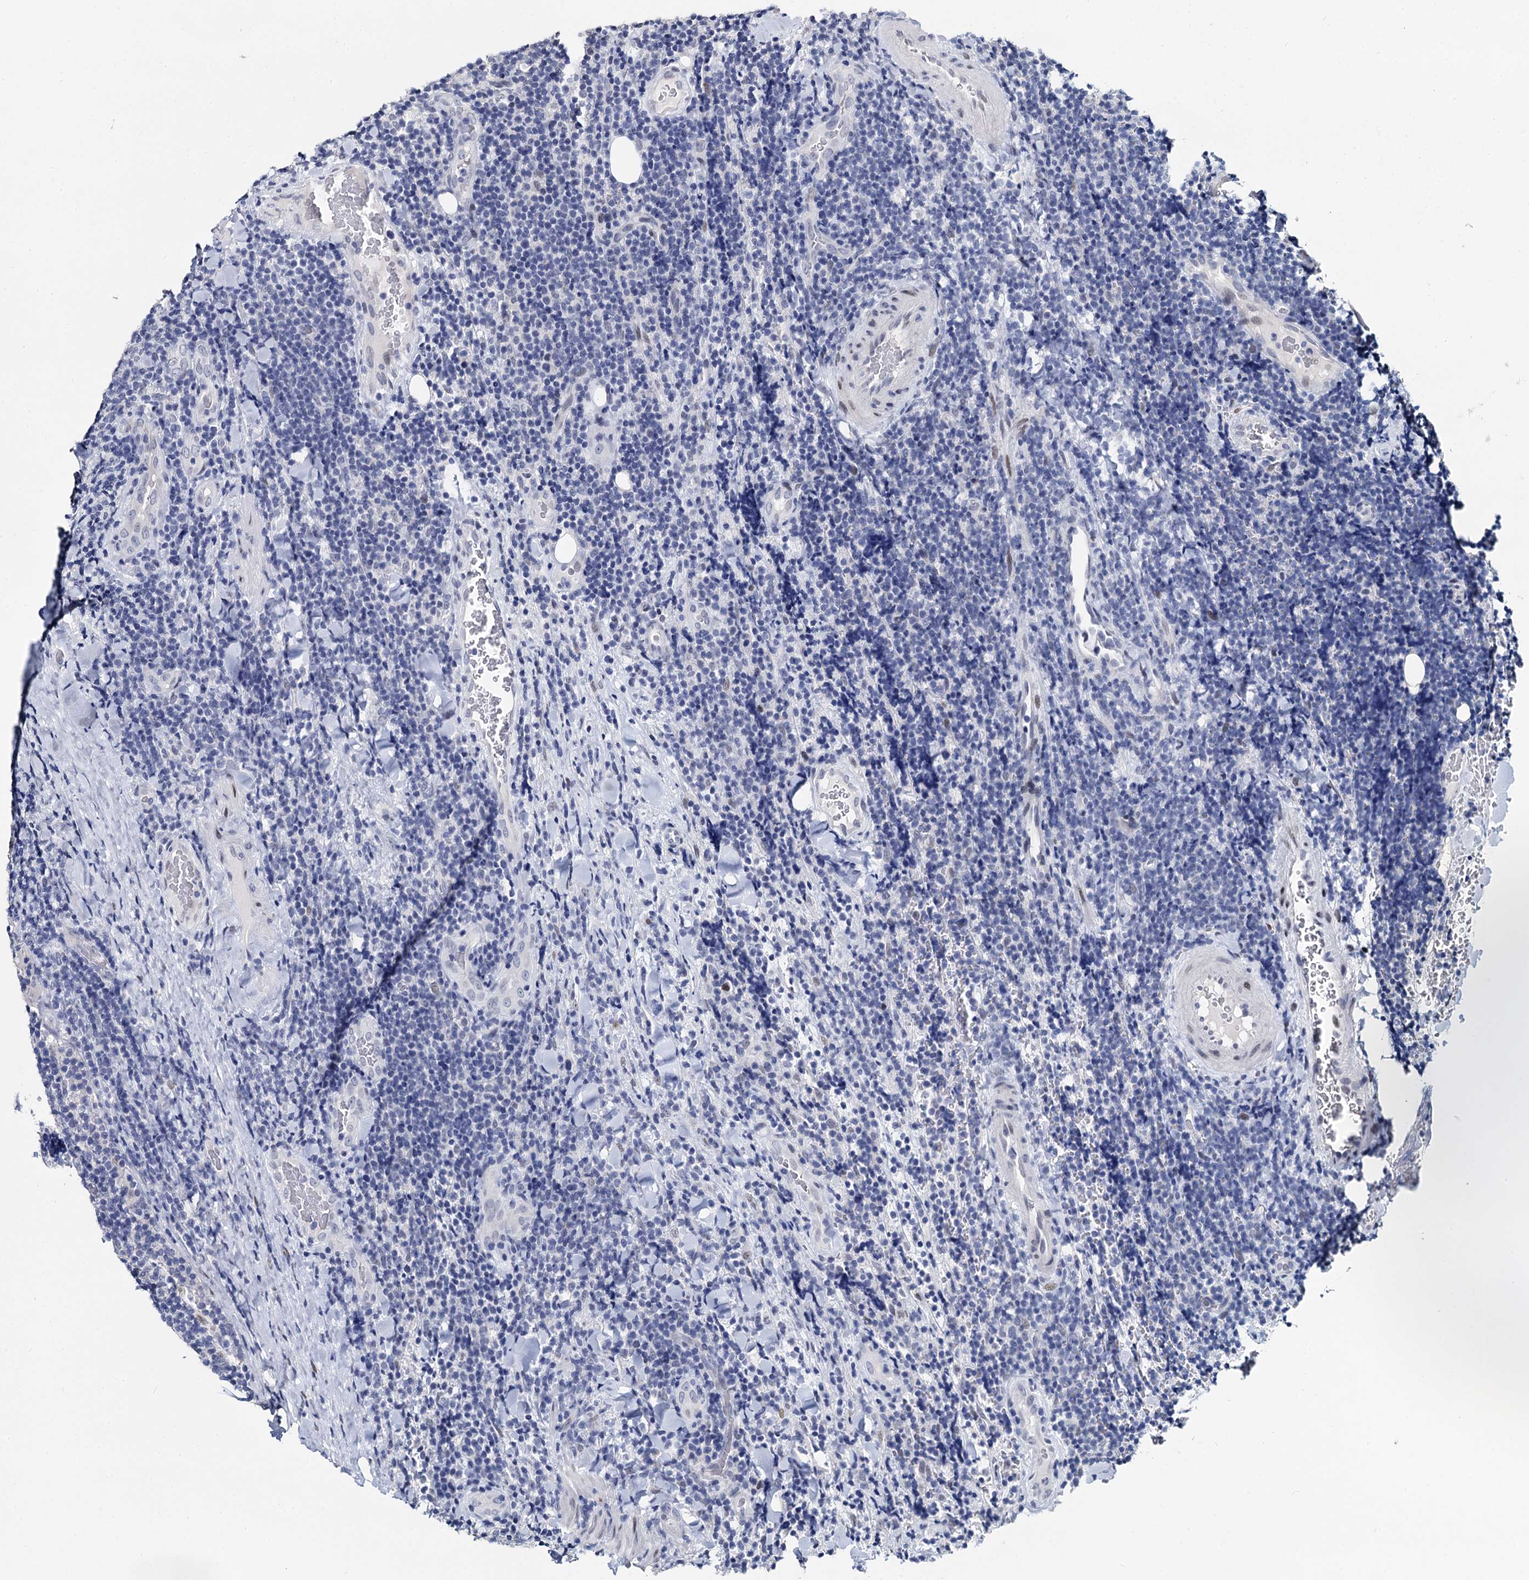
{"staining": {"intensity": "negative", "quantity": "none", "location": "none"}, "tissue": "lymphoma", "cell_type": "Tumor cells", "image_type": "cancer", "snomed": [{"axis": "morphology", "description": "Malignant lymphoma, non-Hodgkin's type, Low grade"}, {"axis": "topography", "description": "Lymph node"}], "caption": "A histopathology image of human lymphoma is negative for staining in tumor cells.", "gene": "MAGEA4", "patient": {"sex": "male", "age": 66}}